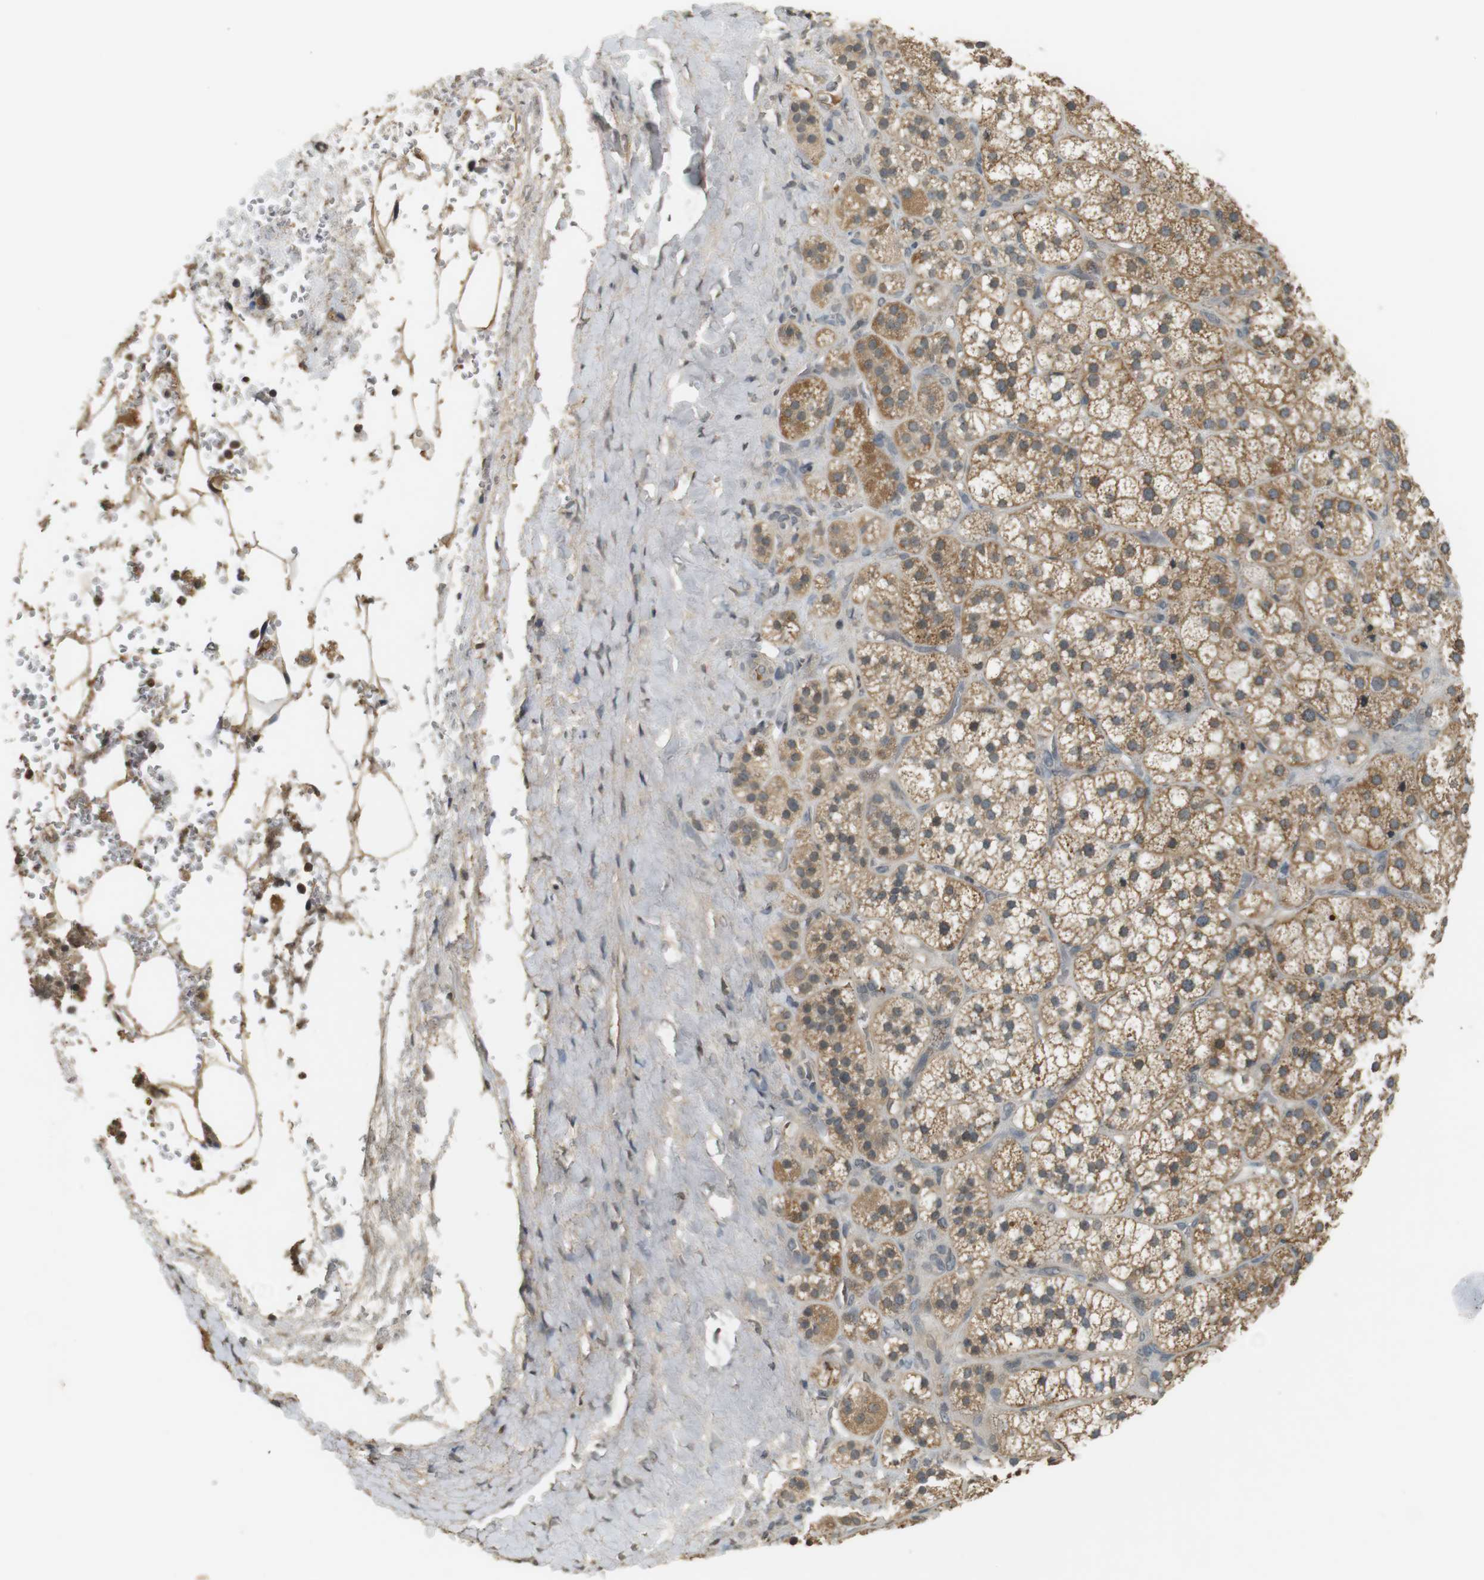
{"staining": {"intensity": "moderate", "quantity": ">75%", "location": "cytoplasmic/membranous"}, "tissue": "adrenal gland", "cell_type": "Glandular cells", "image_type": "normal", "snomed": [{"axis": "morphology", "description": "Normal tissue, NOS"}, {"axis": "topography", "description": "Adrenal gland"}], "caption": "IHC histopathology image of benign adrenal gland stained for a protein (brown), which exhibits medium levels of moderate cytoplasmic/membranous expression in about >75% of glandular cells.", "gene": "SRR", "patient": {"sex": "female", "age": 71}}